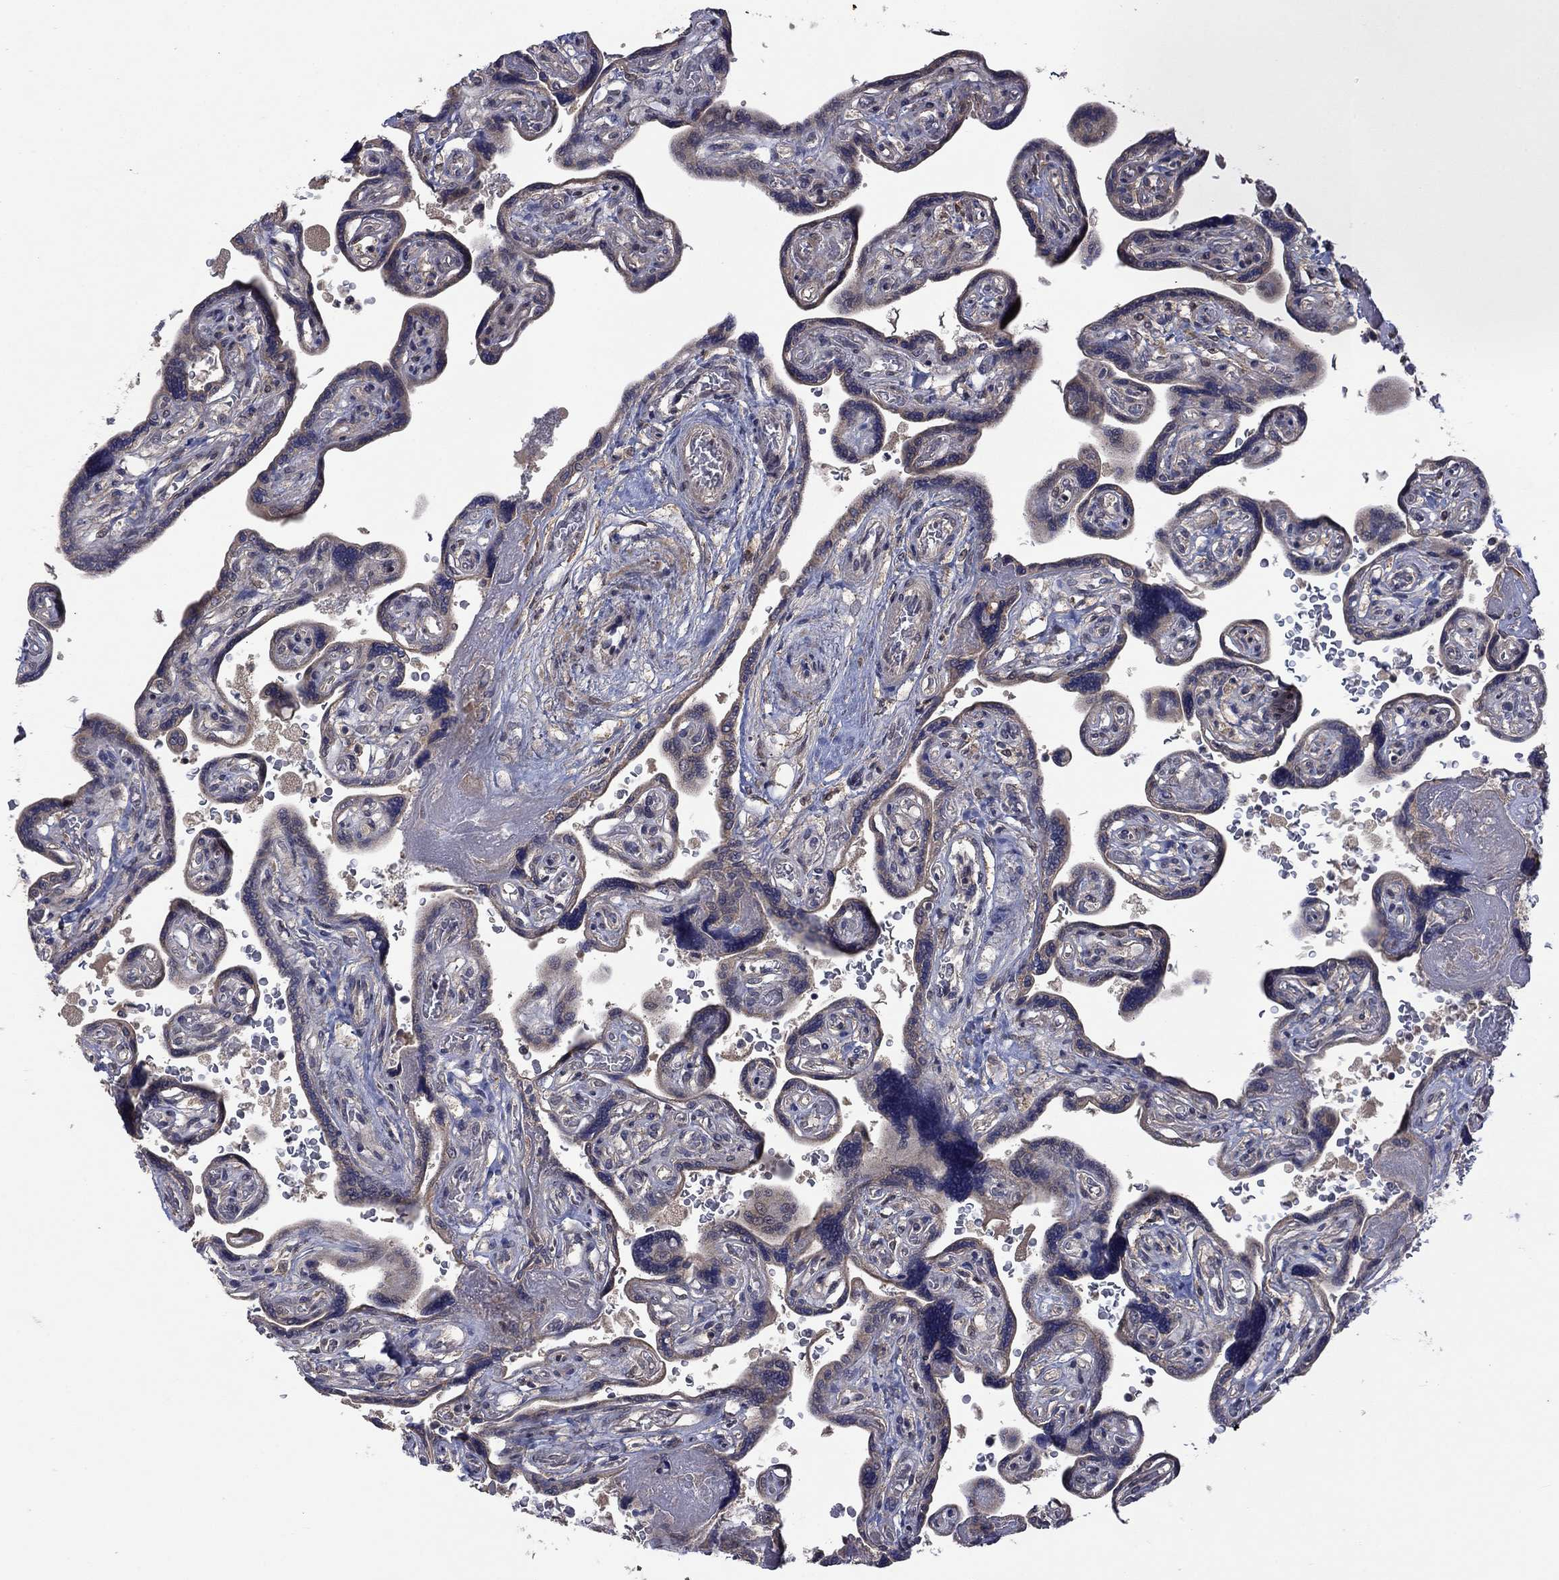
{"staining": {"intensity": "moderate", "quantity": "25%-75%", "location": "nuclear"}, "tissue": "placenta", "cell_type": "Decidual cells", "image_type": "normal", "snomed": [{"axis": "morphology", "description": "Normal tissue, NOS"}, {"axis": "topography", "description": "Placenta"}], "caption": "IHC (DAB (3,3'-diaminobenzidine)) staining of unremarkable human placenta displays moderate nuclear protein positivity in approximately 25%-75% of decidual cells. (Brightfield microscopy of DAB IHC at high magnification).", "gene": "IAH1", "patient": {"sex": "female", "age": 32}}